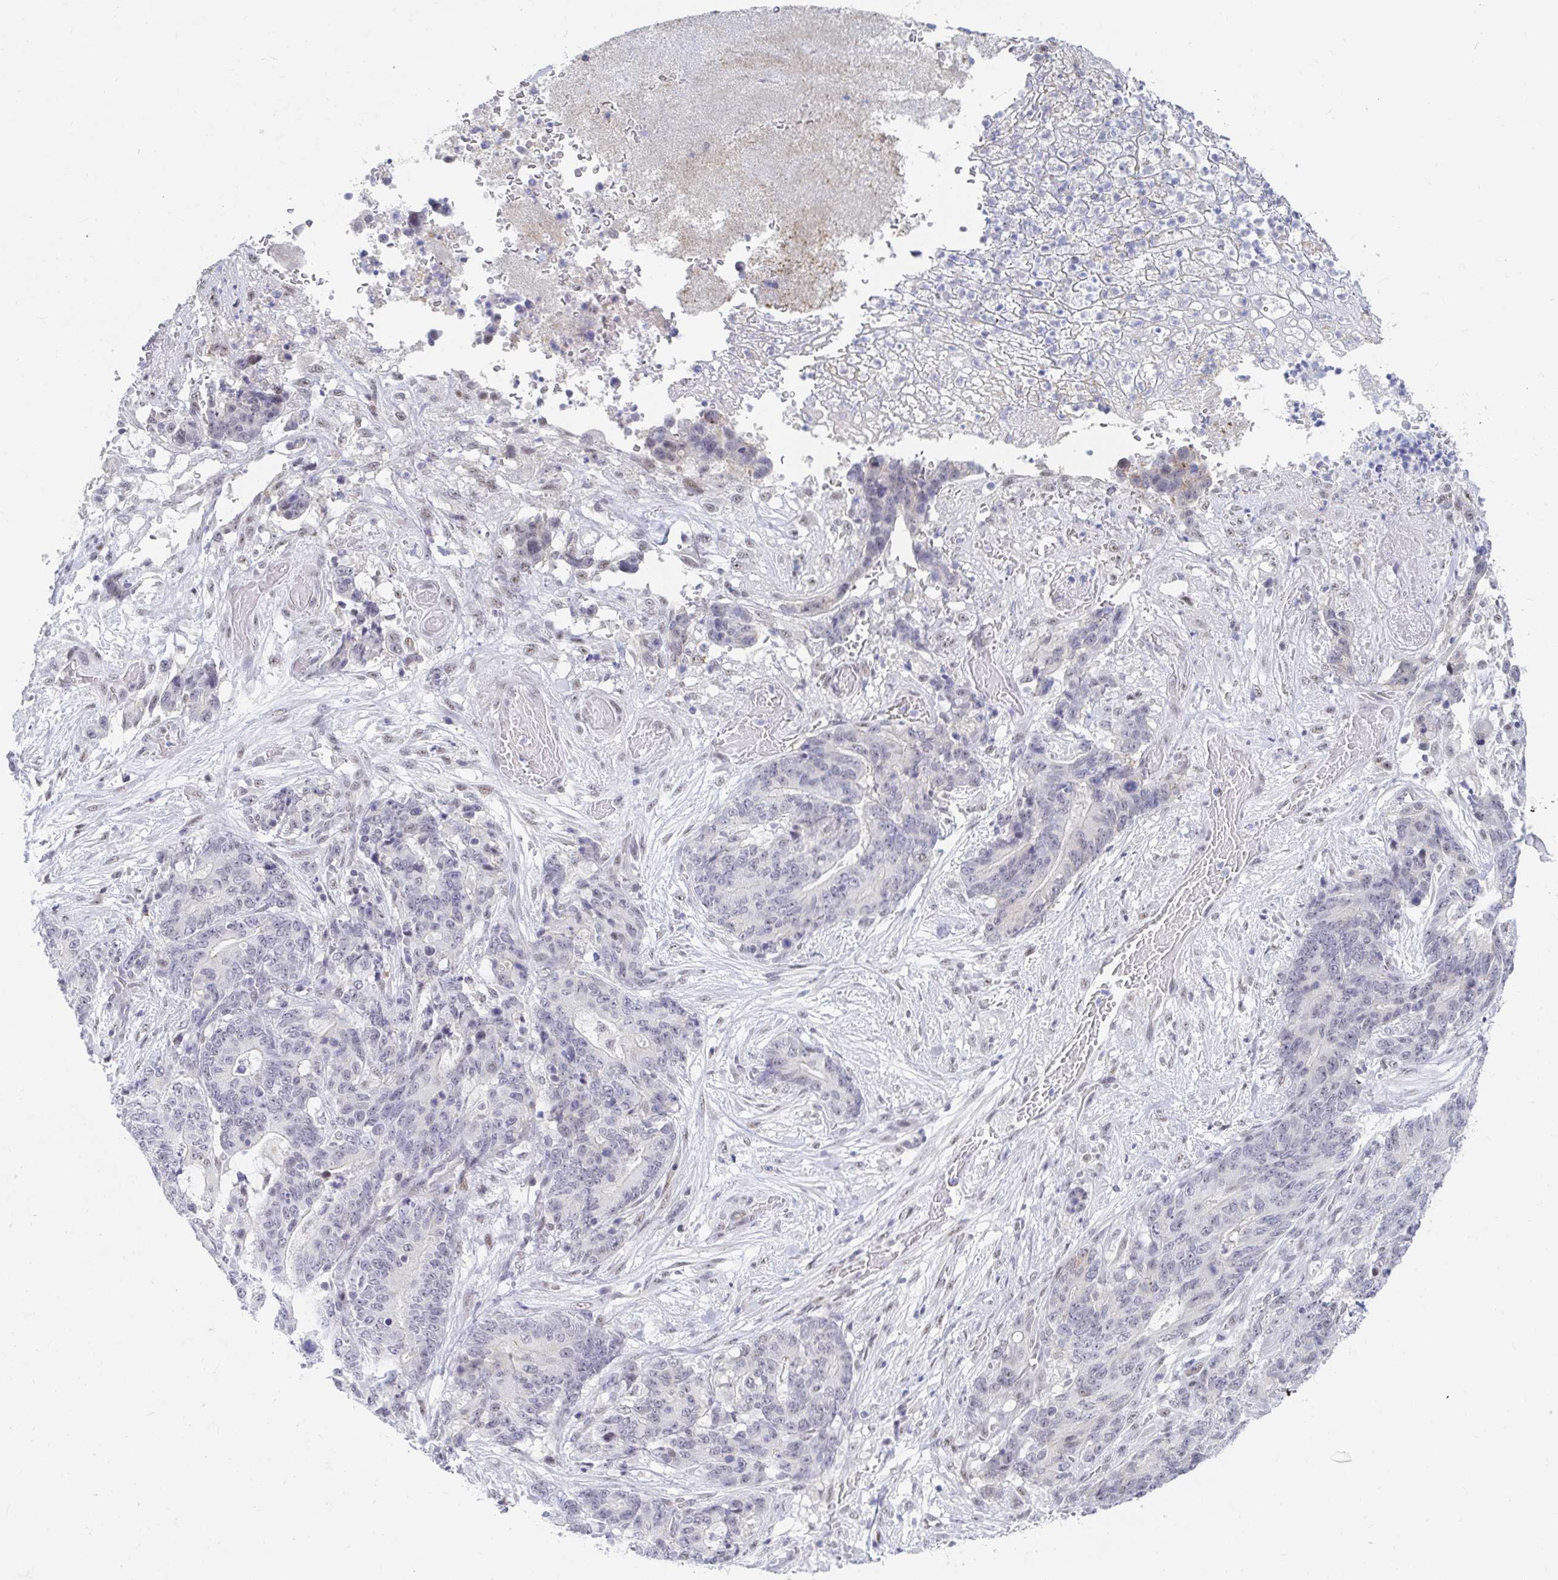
{"staining": {"intensity": "negative", "quantity": "none", "location": "none"}, "tissue": "stomach cancer", "cell_type": "Tumor cells", "image_type": "cancer", "snomed": [{"axis": "morphology", "description": "Normal tissue, NOS"}, {"axis": "morphology", "description": "Adenocarcinoma, NOS"}, {"axis": "topography", "description": "Stomach"}], "caption": "Immunohistochemistry (IHC) micrograph of stomach adenocarcinoma stained for a protein (brown), which shows no positivity in tumor cells. (DAB immunohistochemistry visualized using brightfield microscopy, high magnification).", "gene": "COL28A1", "patient": {"sex": "female", "age": 64}}